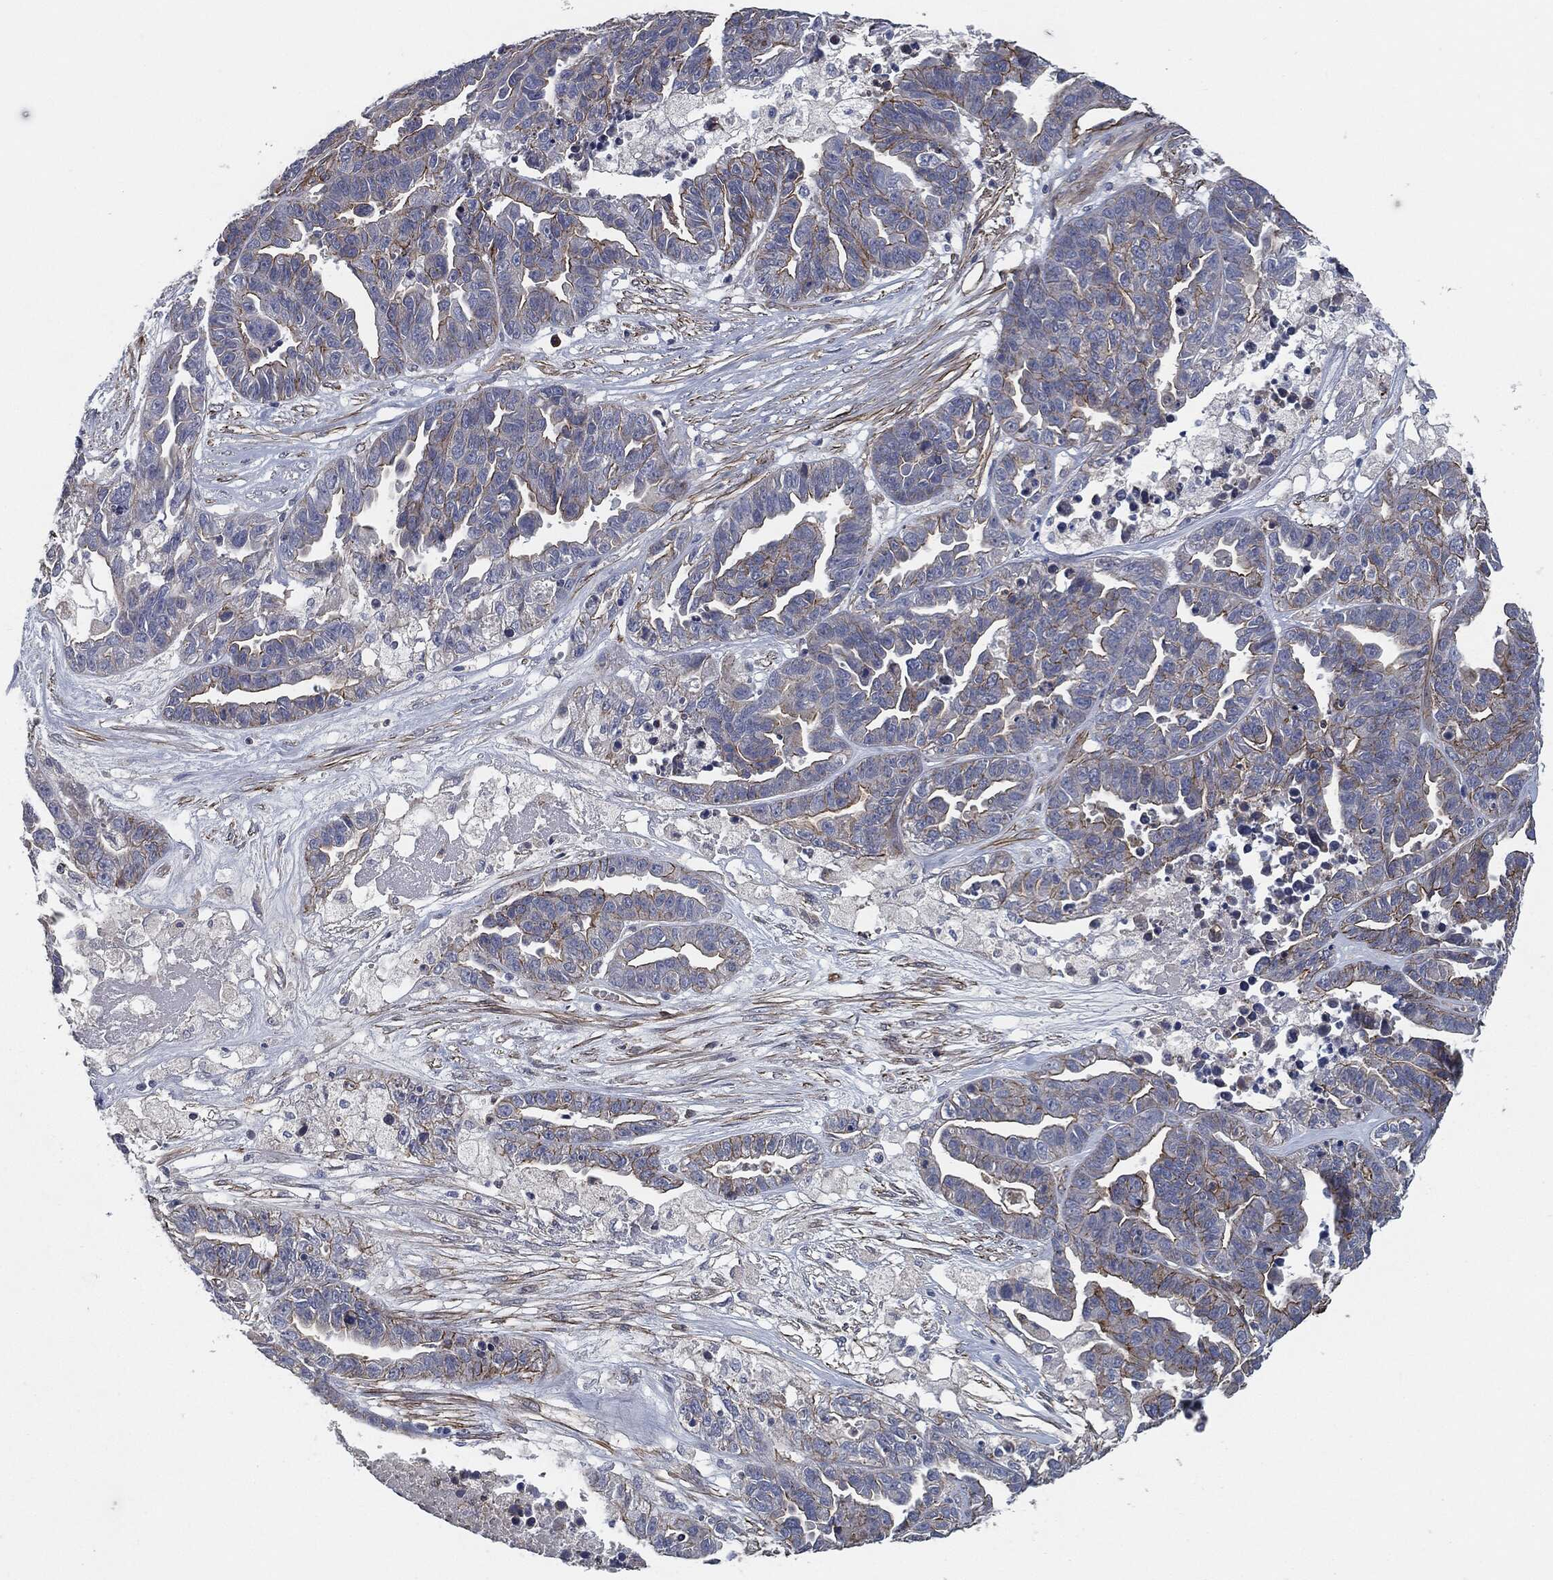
{"staining": {"intensity": "strong", "quantity": "<25%", "location": "cytoplasmic/membranous"}, "tissue": "ovarian cancer", "cell_type": "Tumor cells", "image_type": "cancer", "snomed": [{"axis": "morphology", "description": "Cystadenocarcinoma, serous, NOS"}, {"axis": "topography", "description": "Ovary"}], "caption": "IHC photomicrograph of neoplastic tissue: ovarian cancer stained using IHC displays medium levels of strong protein expression localized specifically in the cytoplasmic/membranous of tumor cells, appearing as a cytoplasmic/membranous brown color.", "gene": "SVIL", "patient": {"sex": "female", "age": 87}}